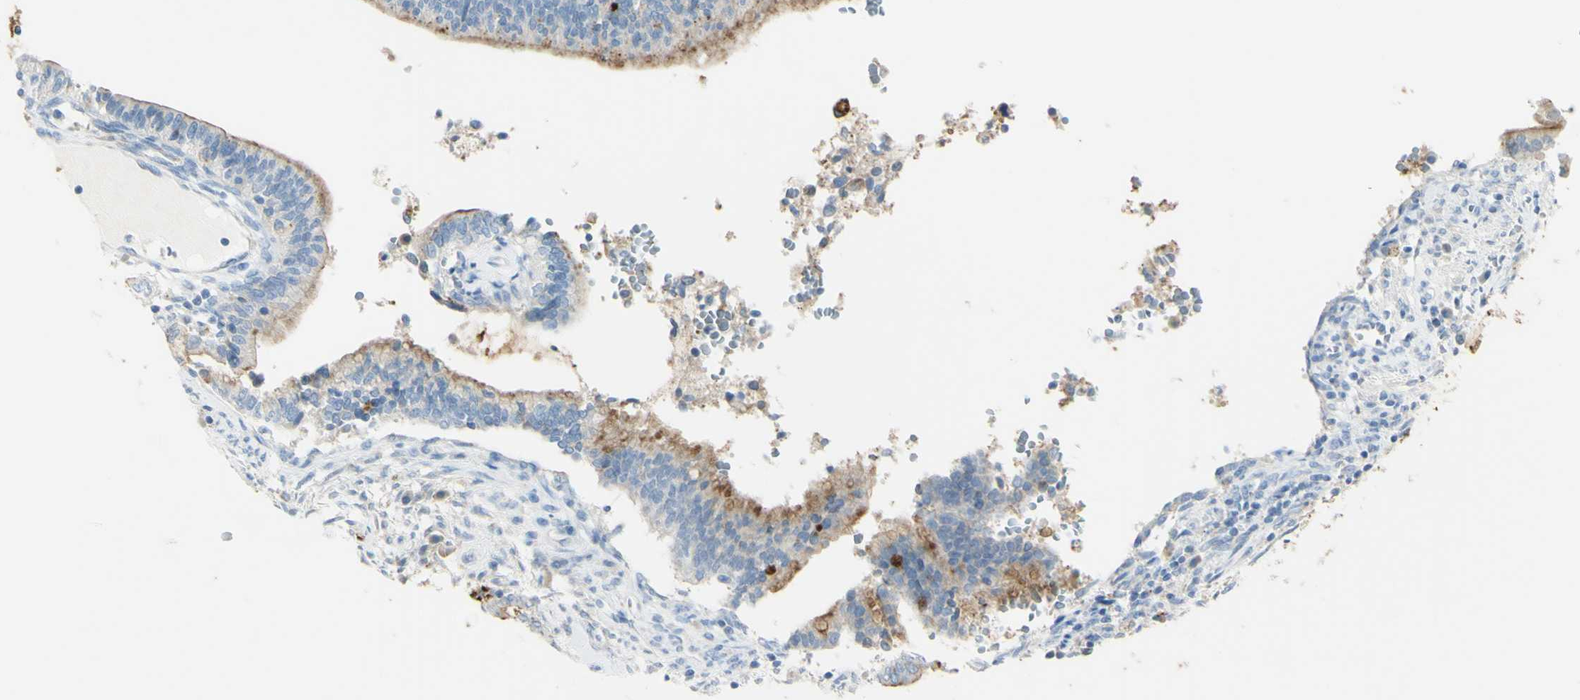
{"staining": {"intensity": "weak", "quantity": "25%-75%", "location": "cytoplasmic/membranous"}, "tissue": "cervical cancer", "cell_type": "Tumor cells", "image_type": "cancer", "snomed": [{"axis": "morphology", "description": "Adenocarcinoma, NOS"}, {"axis": "topography", "description": "Cervix"}], "caption": "A brown stain highlights weak cytoplasmic/membranous expression of a protein in human cervical cancer tumor cells. Nuclei are stained in blue.", "gene": "TSPAN1", "patient": {"sex": "female", "age": 44}}